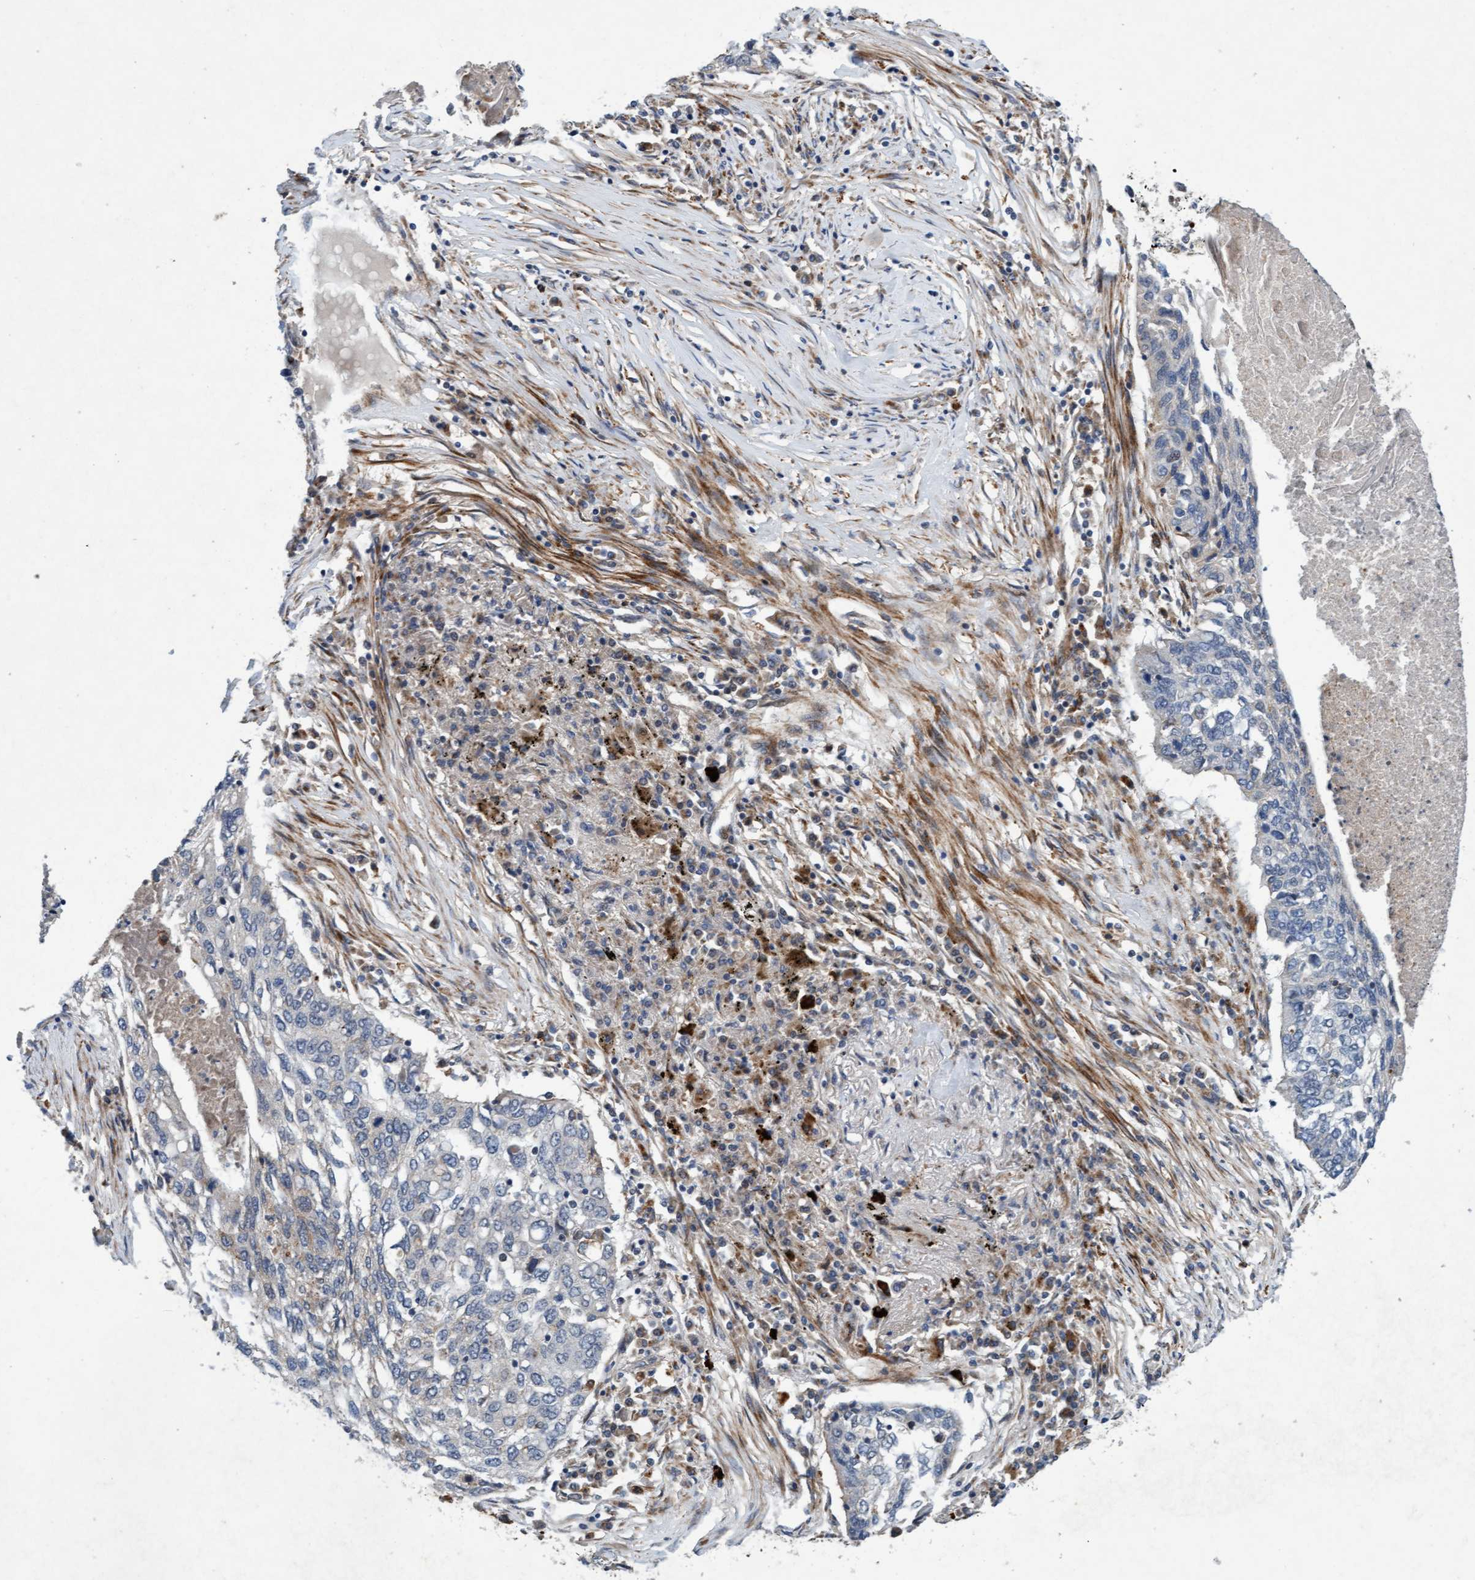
{"staining": {"intensity": "negative", "quantity": "none", "location": "none"}, "tissue": "lung cancer", "cell_type": "Tumor cells", "image_type": "cancer", "snomed": [{"axis": "morphology", "description": "Squamous cell carcinoma, NOS"}, {"axis": "topography", "description": "Lung"}], "caption": "A micrograph of lung cancer stained for a protein exhibits no brown staining in tumor cells.", "gene": "TMEM70", "patient": {"sex": "female", "age": 63}}